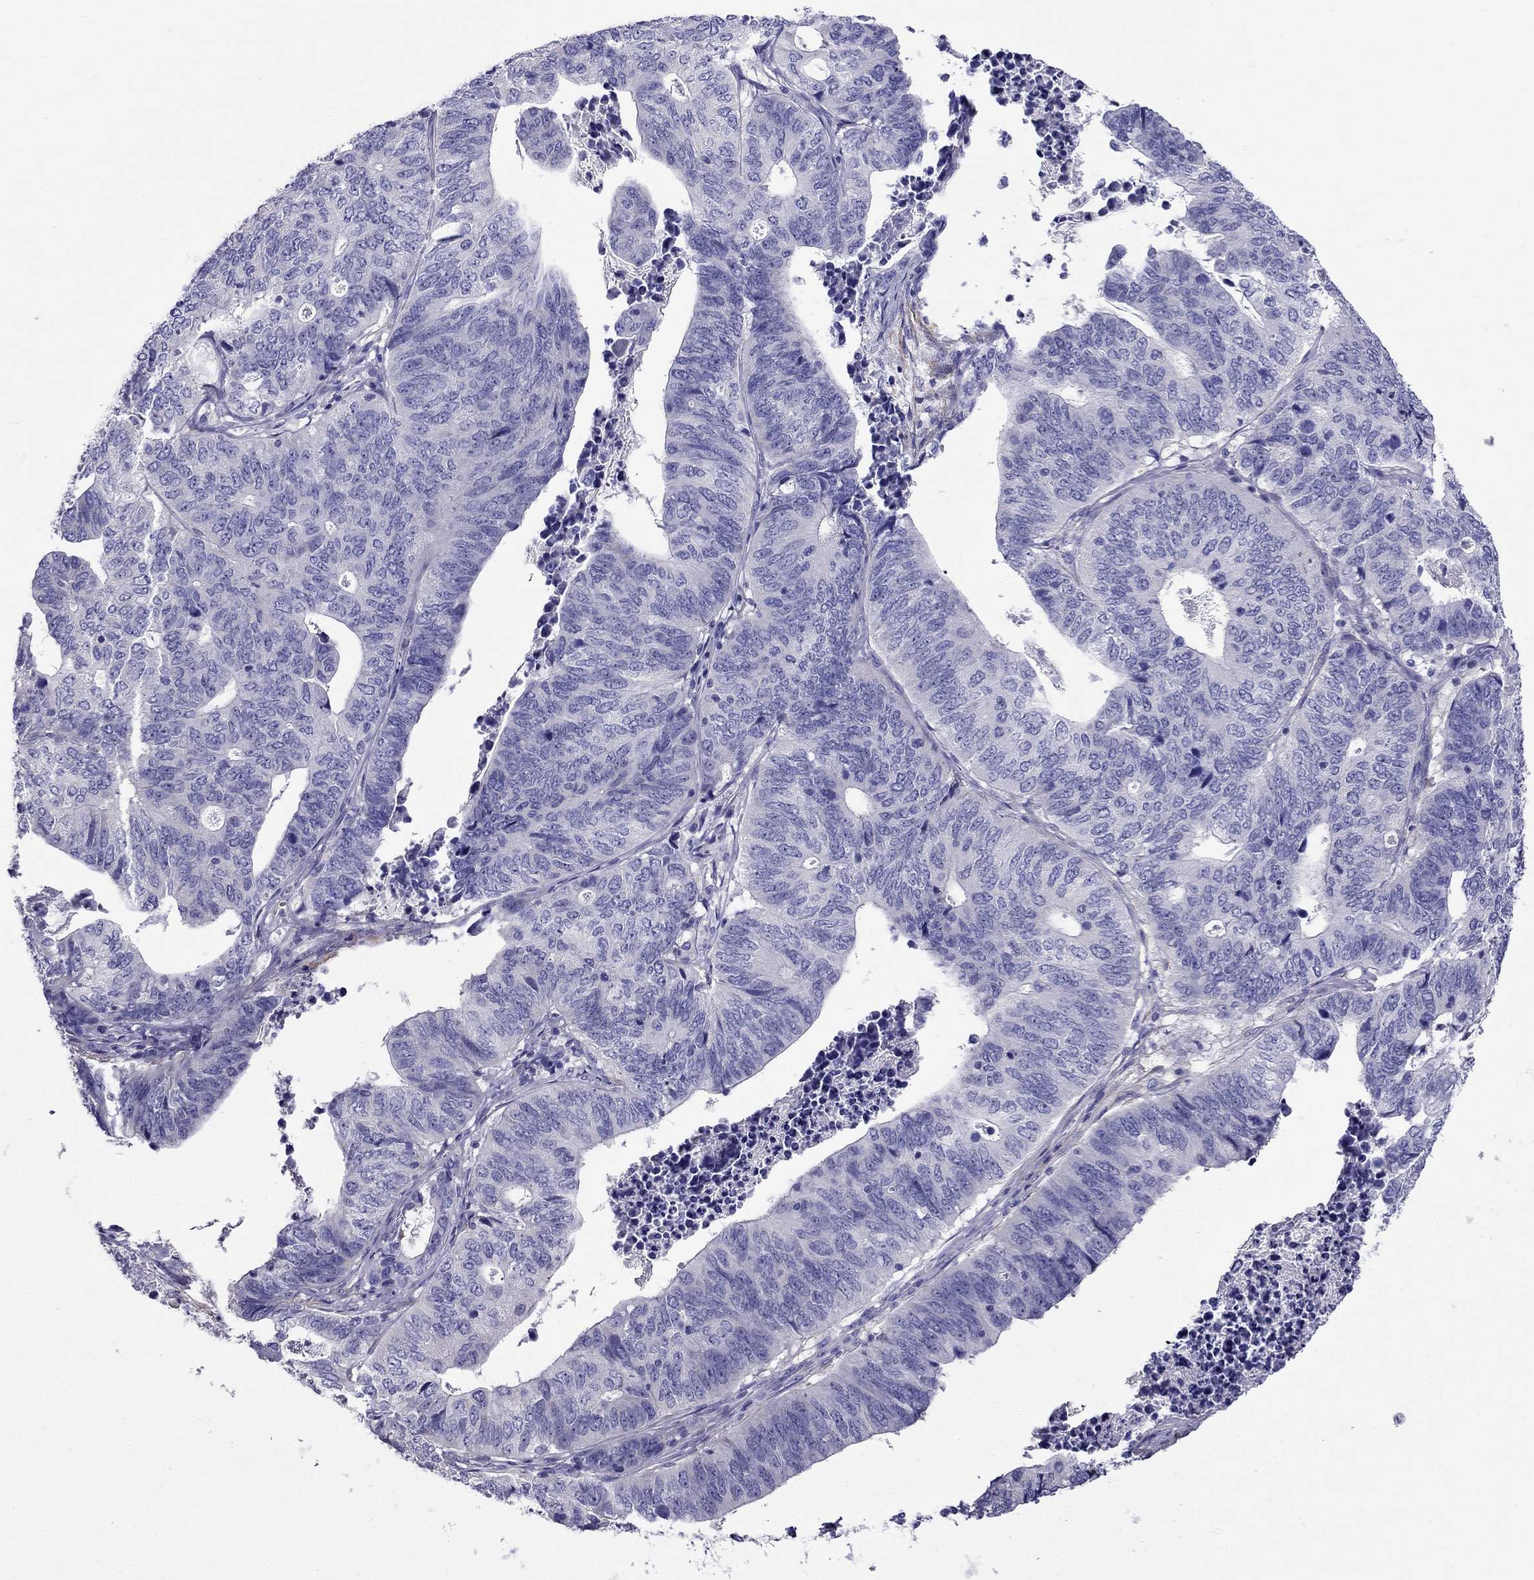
{"staining": {"intensity": "negative", "quantity": "none", "location": "none"}, "tissue": "stomach cancer", "cell_type": "Tumor cells", "image_type": "cancer", "snomed": [{"axis": "morphology", "description": "Adenocarcinoma, NOS"}, {"axis": "topography", "description": "Stomach, upper"}], "caption": "This is an IHC image of stomach cancer. There is no staining in tumor cells.", "gene": "GPR50", "patient": {"sex": "female", "age": 67}}